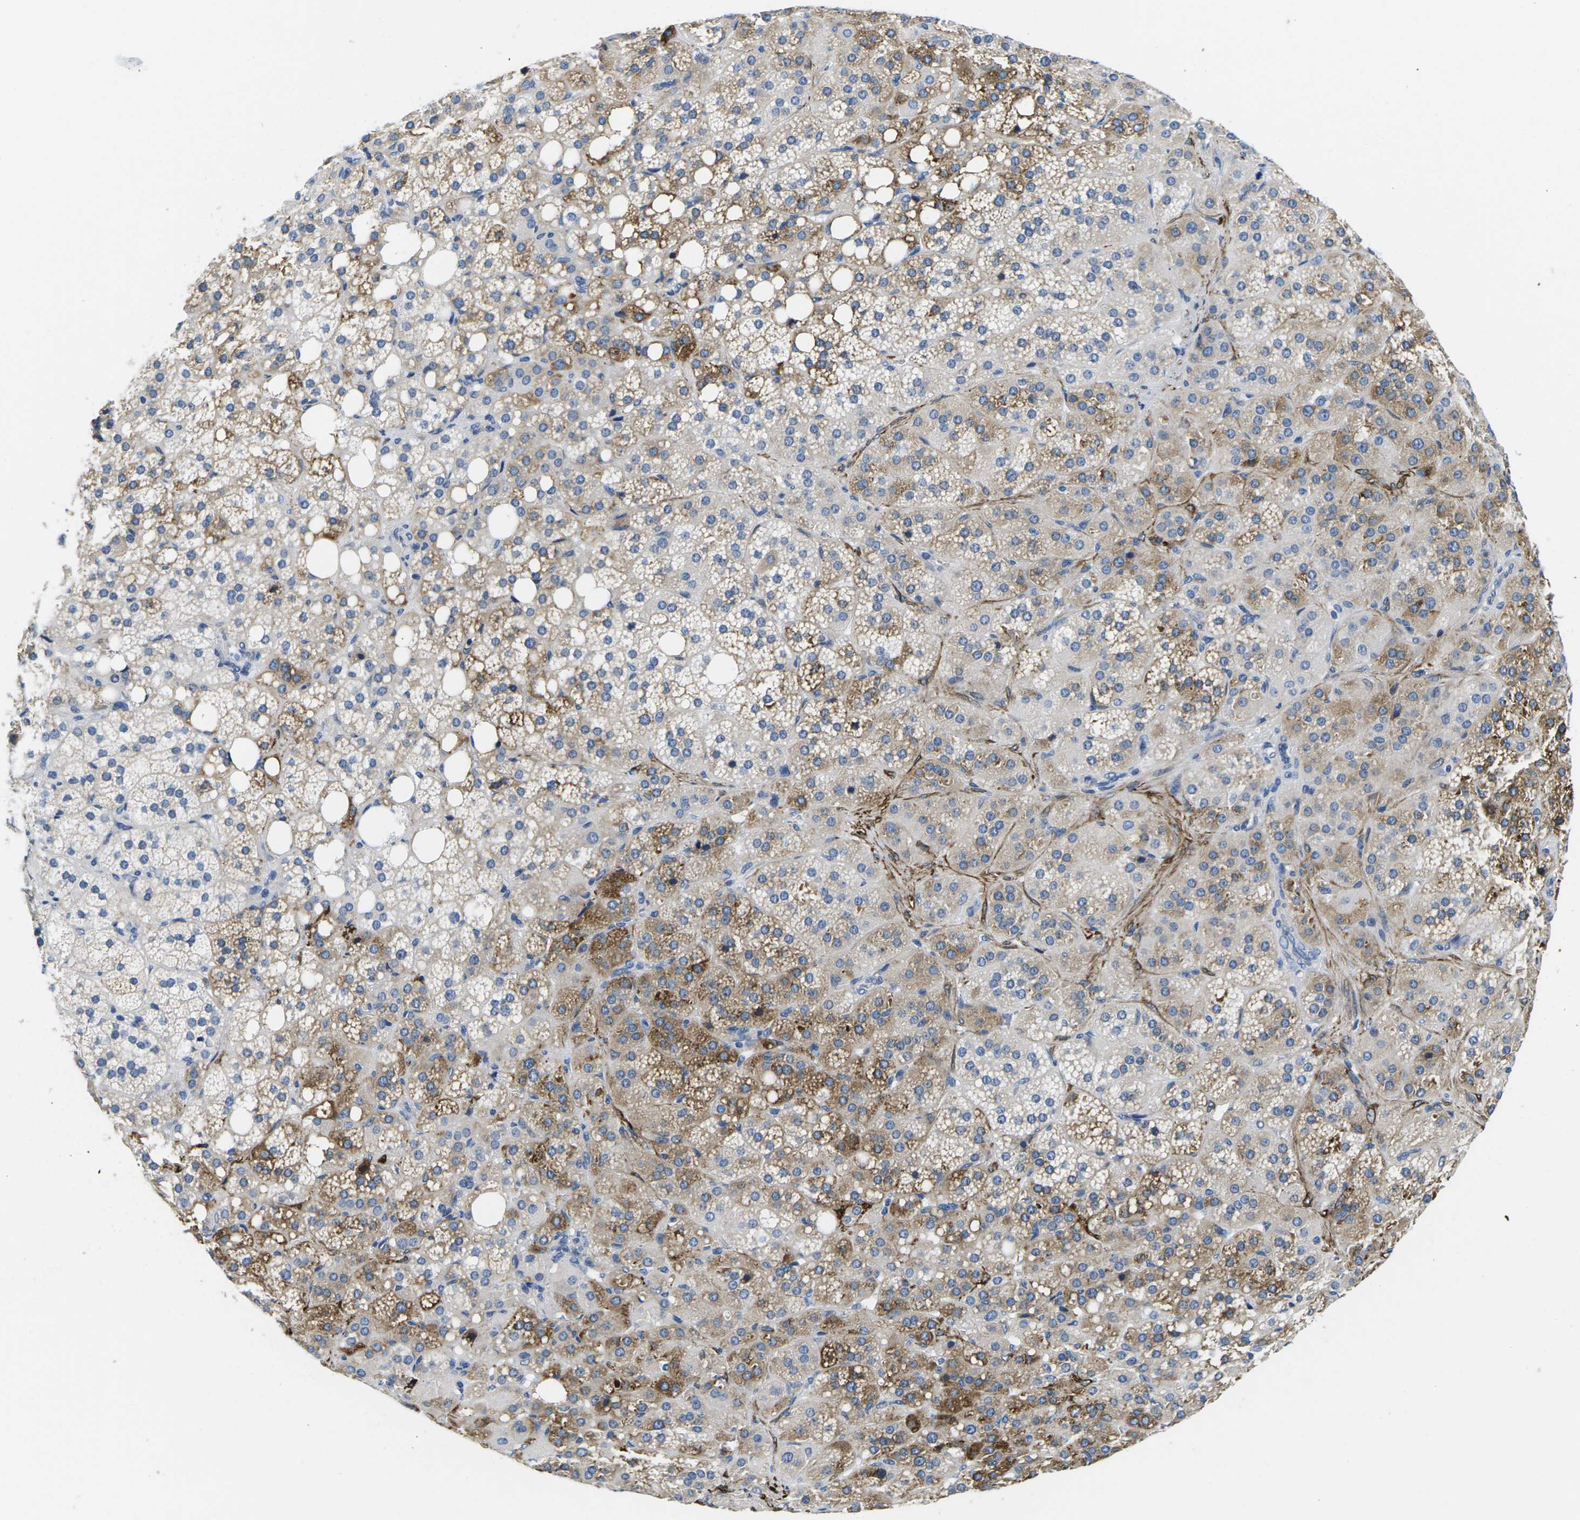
{"staining": {"intensity": "moderate", "quantity": "25%-75%", "location": "cytoplasmic/membranous"}, "tissue": "adrenal gland", "cell_type": "Glandular cells", "image_type": "normal", "snomed": [{"axis": "morphology", "description": "Normal tissue, NOS"}, {"axis": "topography", "description": "Adrenal gland"}], "caption": "IHC staining of normal adrenal gland, which reveals medium levels of moderate cytoplasmic/membranous staining in approximately 25%-75% of glandular cells indicating moderate cytoplasmic/membranous protein expression. The staining was performed using DAB (3,3'-diaminobenzidine) (brown) for protein detection and nuclei were counterstained in hematoxylin (blue).", "gene": "TSPAN2", "patient": {"sex": "female", "age": 59}}